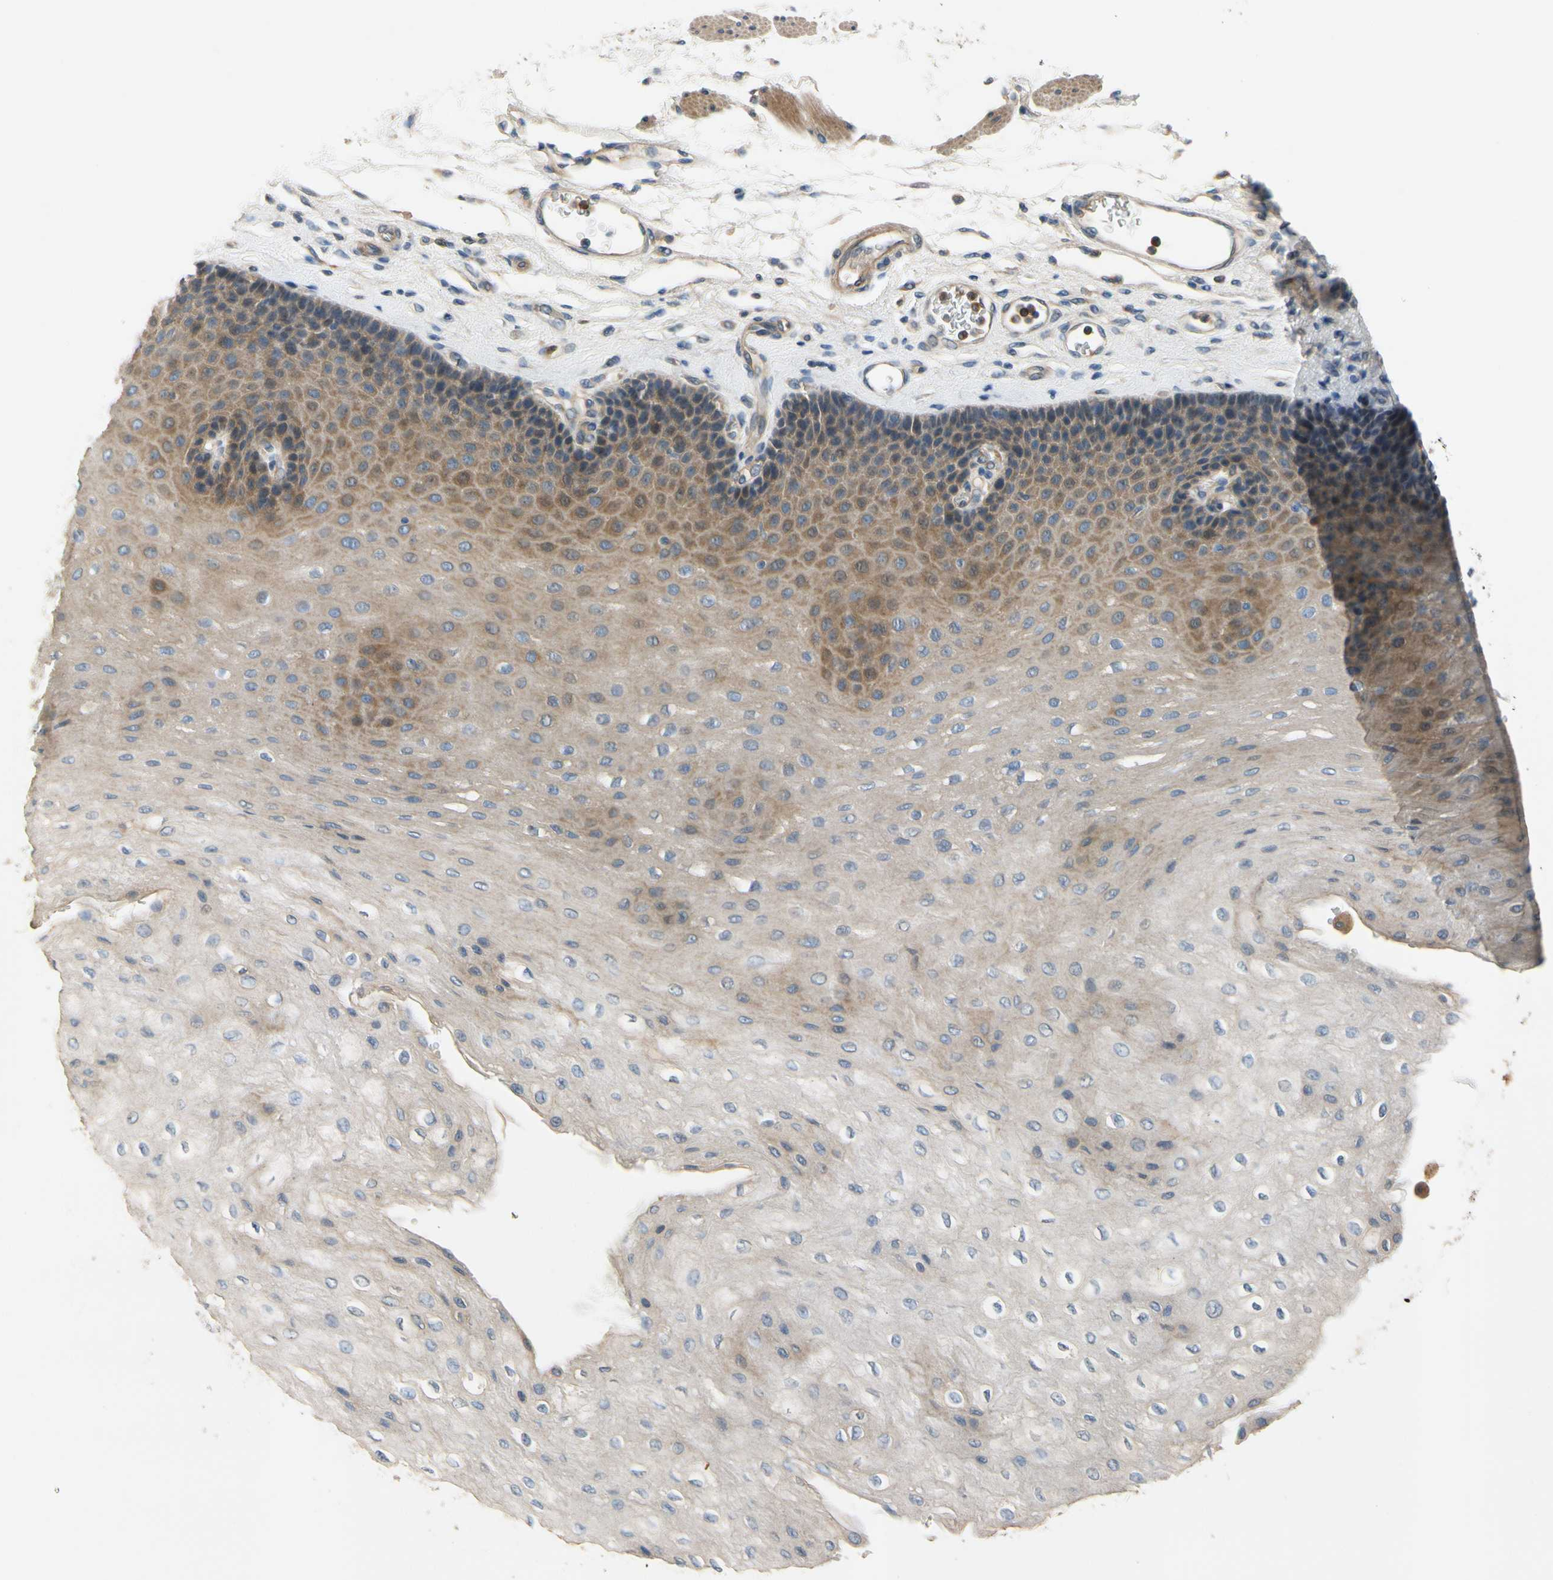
{"staining": {"intensity": "moderate", "quantity": "<25%", "location": "cytoplasmic/membranous"}, "tissue": "esophagus", "cell_type": "Squamous epithelial cells", "image_type": "normal", "snomed": [{"axis": "morphology", "description": "Normal tissue, NOS"}, {"axis": "topography", "description": "Esophagus"}], "caption": "A micrograph of esophagus stained for a protein demonstrates moderate cytoplasmic/membranous brown staining in squamous epithelial cells. (DAB IHC with brightfield microscopy, high magnification).", "gene": "SIGLEC5", "patient": {"sex": "female", "age": 72}}